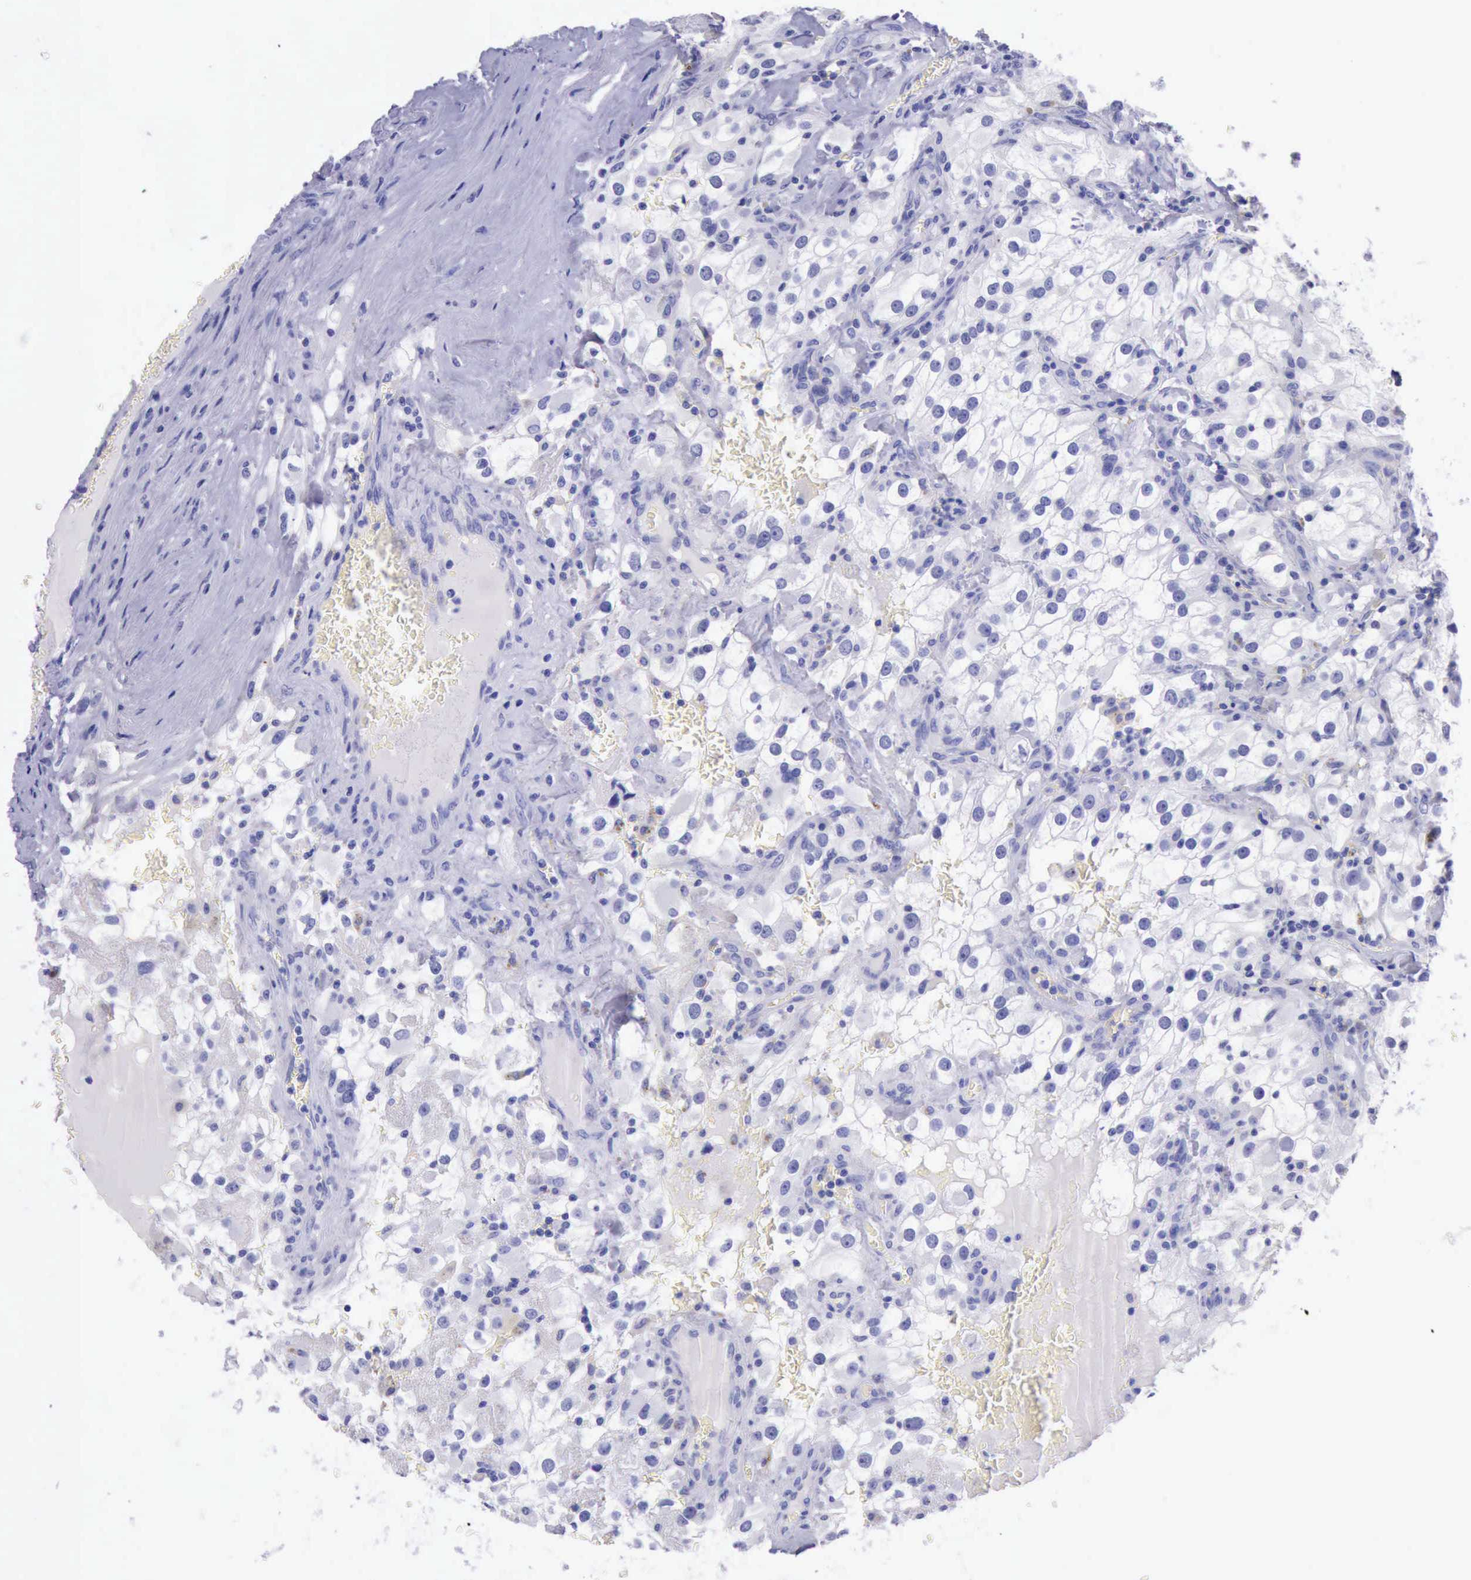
{"staining": {"intensity": "negative", "quantity": "none", "location": "none"}, "tissue": "renal cancer", "cell_type": "Tumor cells", "image_type": "cancer", "snomed": [{"axis": "morphology", "description": "Adenocarcinoma, NOS"}, {"axis": "topography", "description": "Kidney"}], "caption": "Protein analysis of renal adenocarcinoma reveals no significant positivity in tumor cells.", "gene": "LRFN5", "patient": {"sex": "female", "age": 52}}